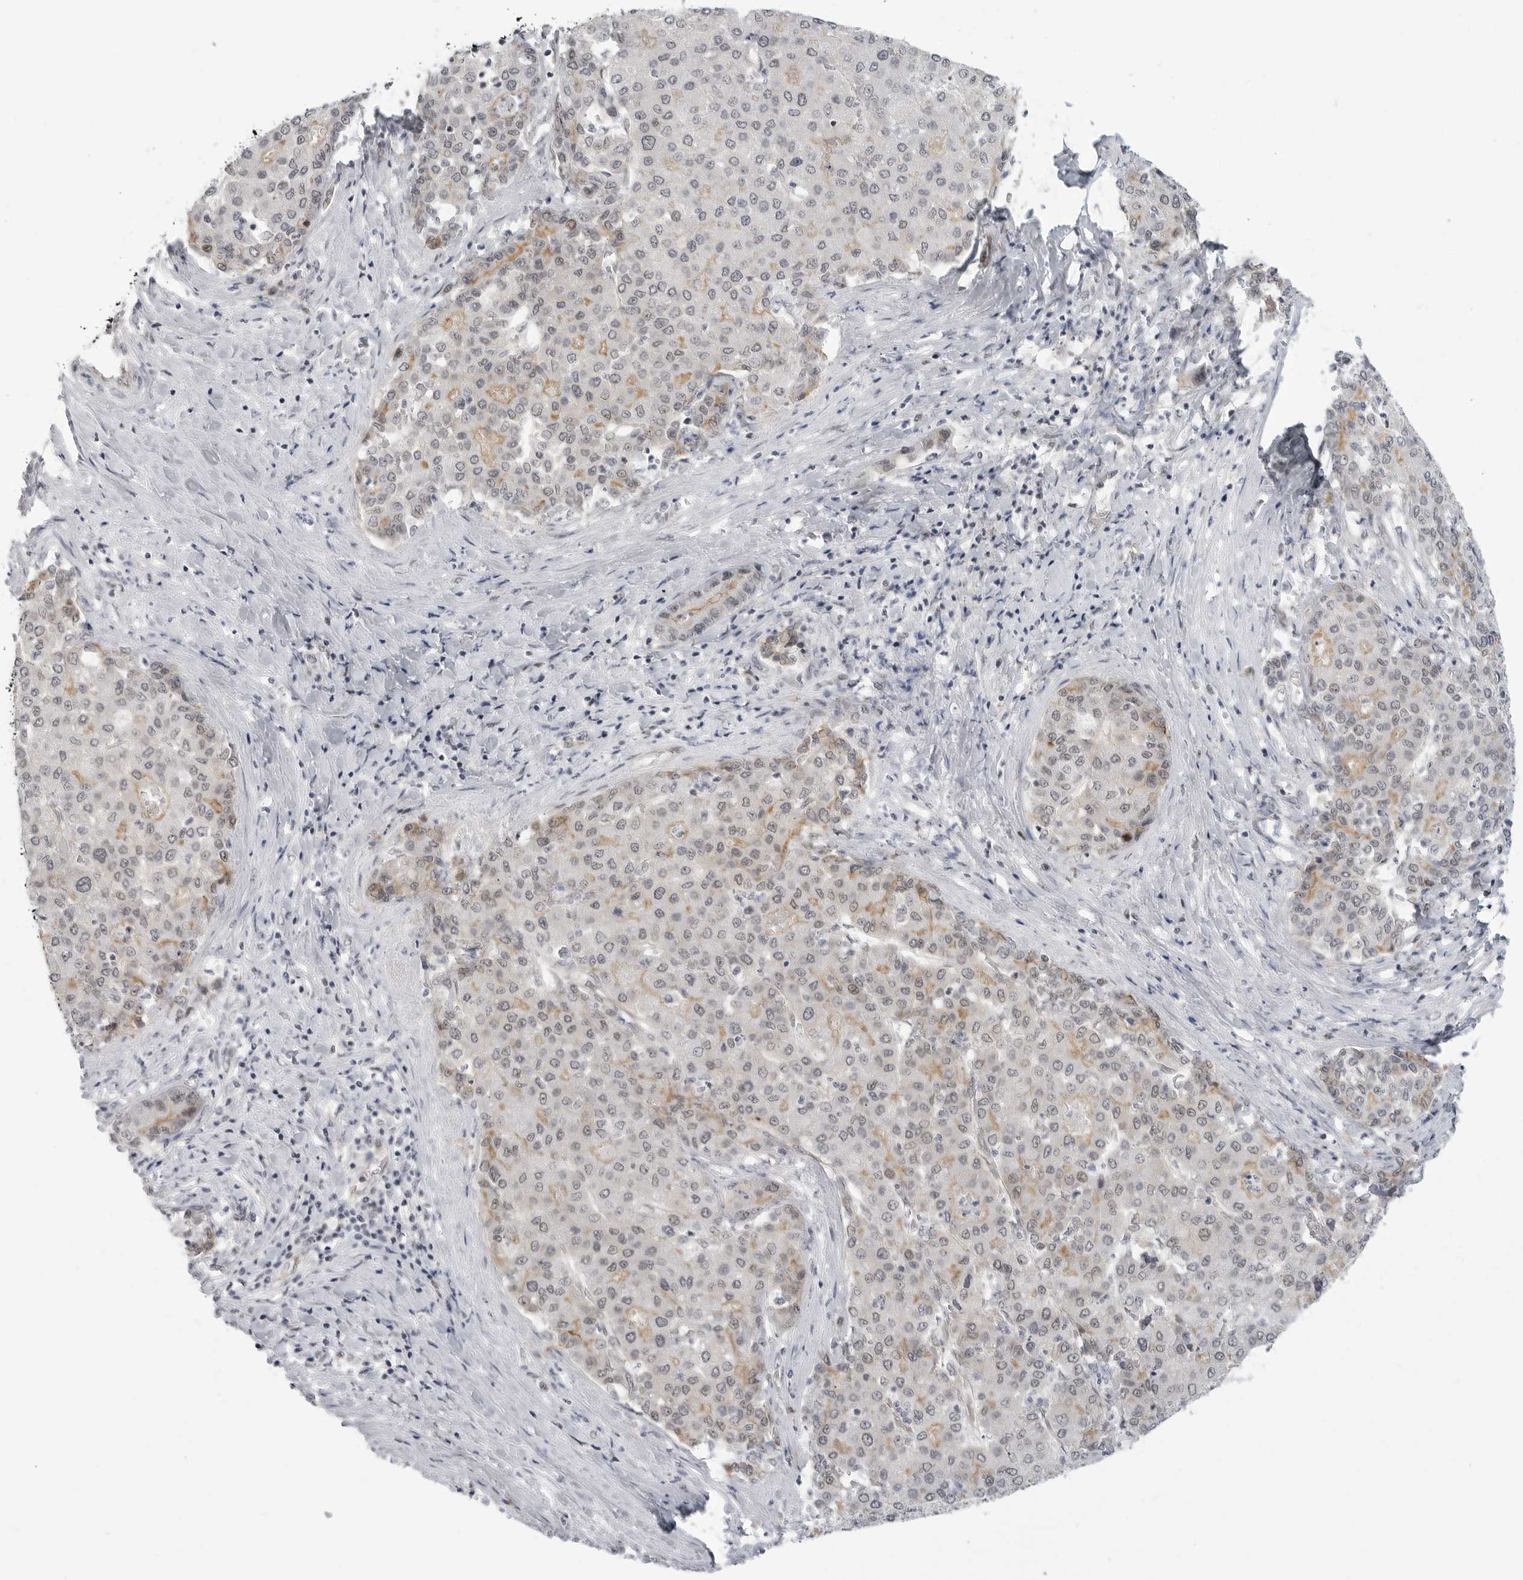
{"staining": {"intensity": "moderate", "quantity": "<25%", "location": "cytoplasmic/membranous"}, "tissue": "liver cancer", "cell_type": "Tumor cells", "image_type": "cancer", "snomed": [{"axis": "morphology", "description": "Carcinoma, Hepatocellular, NOS"}, {"axis": "topography", "description": "Liver"}], "caption": "Immunohistochemistry staining of liver cancer, which demonstrates low levels of moderate cytoplasmic/membranous positivity in approximately <25% of tumor cells indicating moderate cytoplasmic/membranous protein expression. The staining was performed using DAB (3,3'-diaminobenzidine) (brown) for protein detection and nuclei were counterstained in hematoxylin (blue).", "gene": "CEP295NL", "patient": {"sex": "male", "age": 65}}